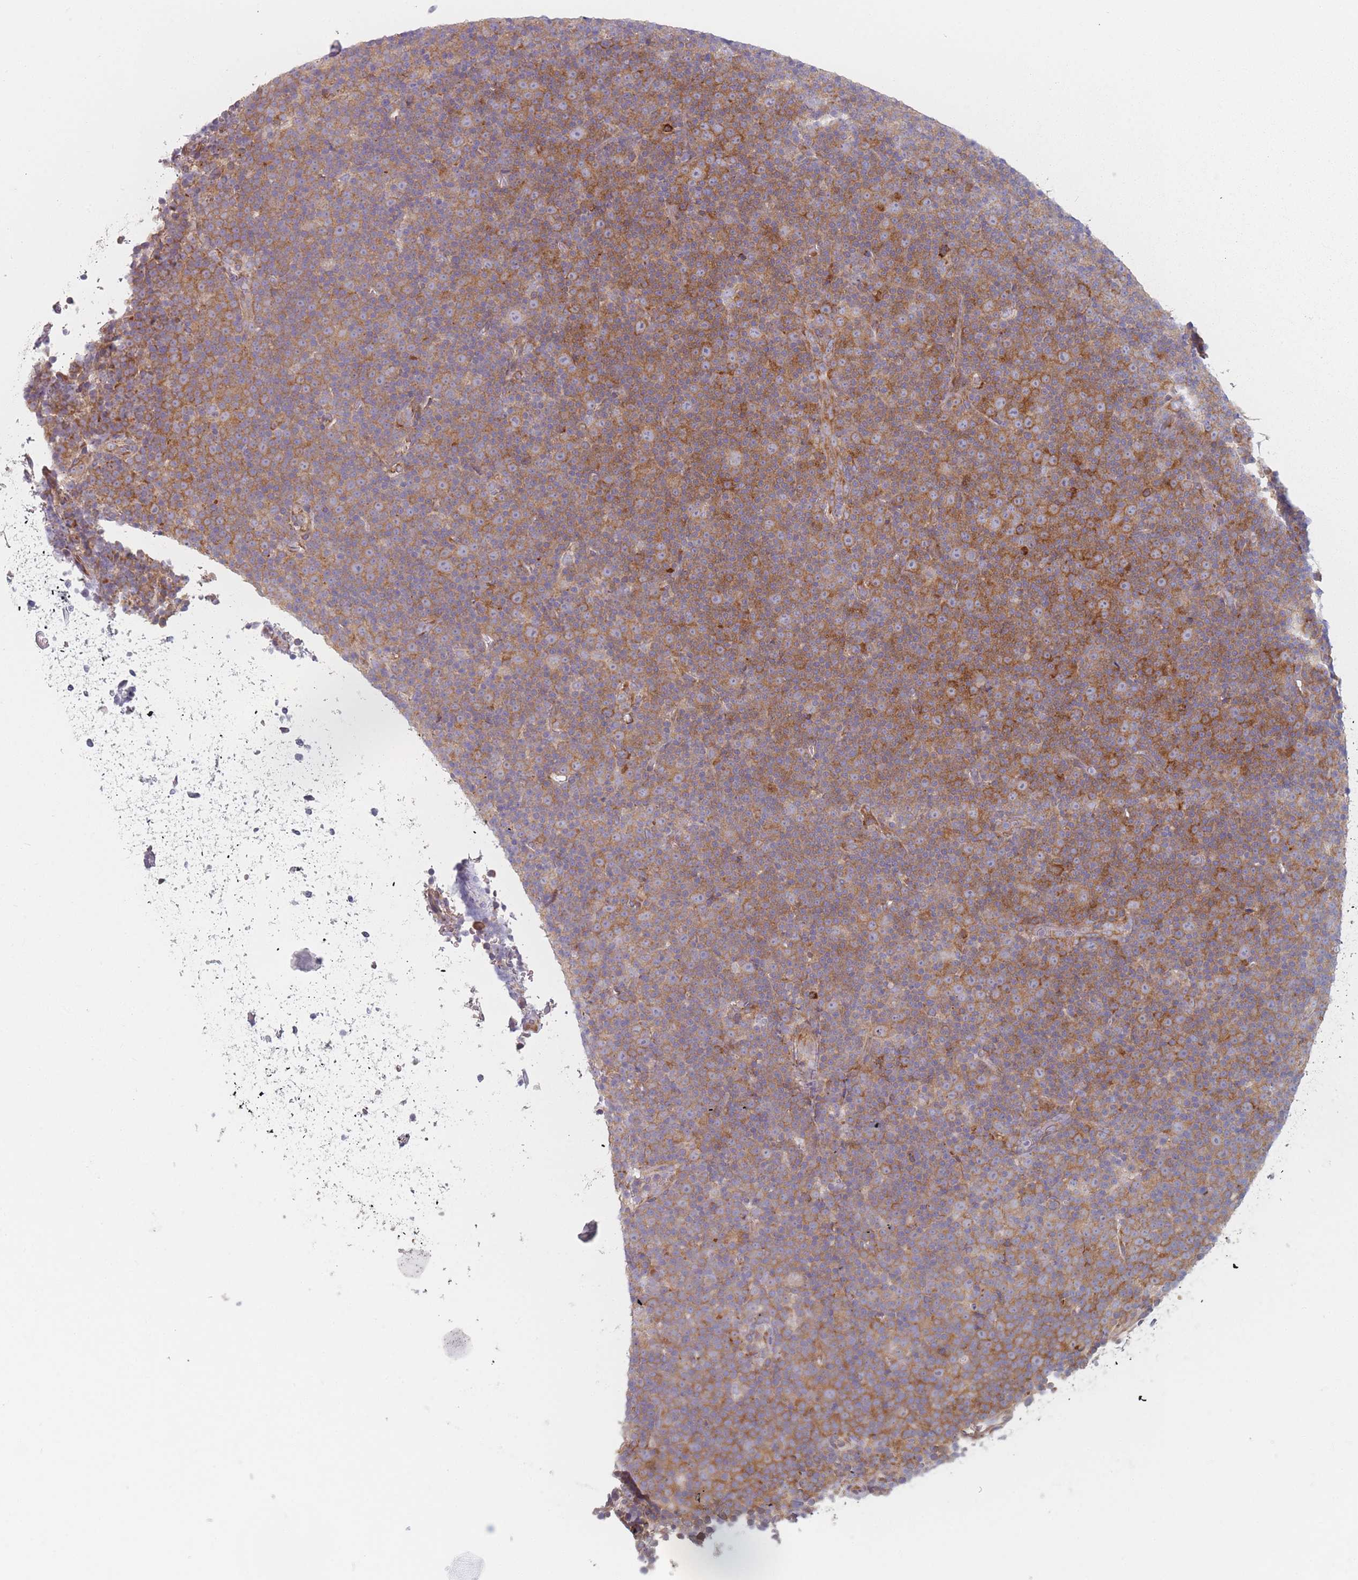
{"staining": {"intensity": "moderate", "quantity": "25%-75%", "location": "cytoplasmic/membranous"}, "tissue": "lymphoma", "cell_type": "Tumor cells", "image_type": "cancer", "snomed": [{"axis": "morphology", "description": "Malignant lymphoma, non-Hodgkin's type, Low grade"}, {"axis": "topography", "description": "Lymph node"}], "caption": "IHC staining of lymphoma, which demonstrates medium levels of moderate cytoplasmic/membranous positivity in about 25%-75% of tumor cells indicating moderate cytoplasmic/membranous protein staining. The staining was performed using DAB (brown) for protein detection and nuclei were counterstained in hematoxylin (blue).", "gene": "CACNG5", "patient": {"sex": "female", "age": 67}}